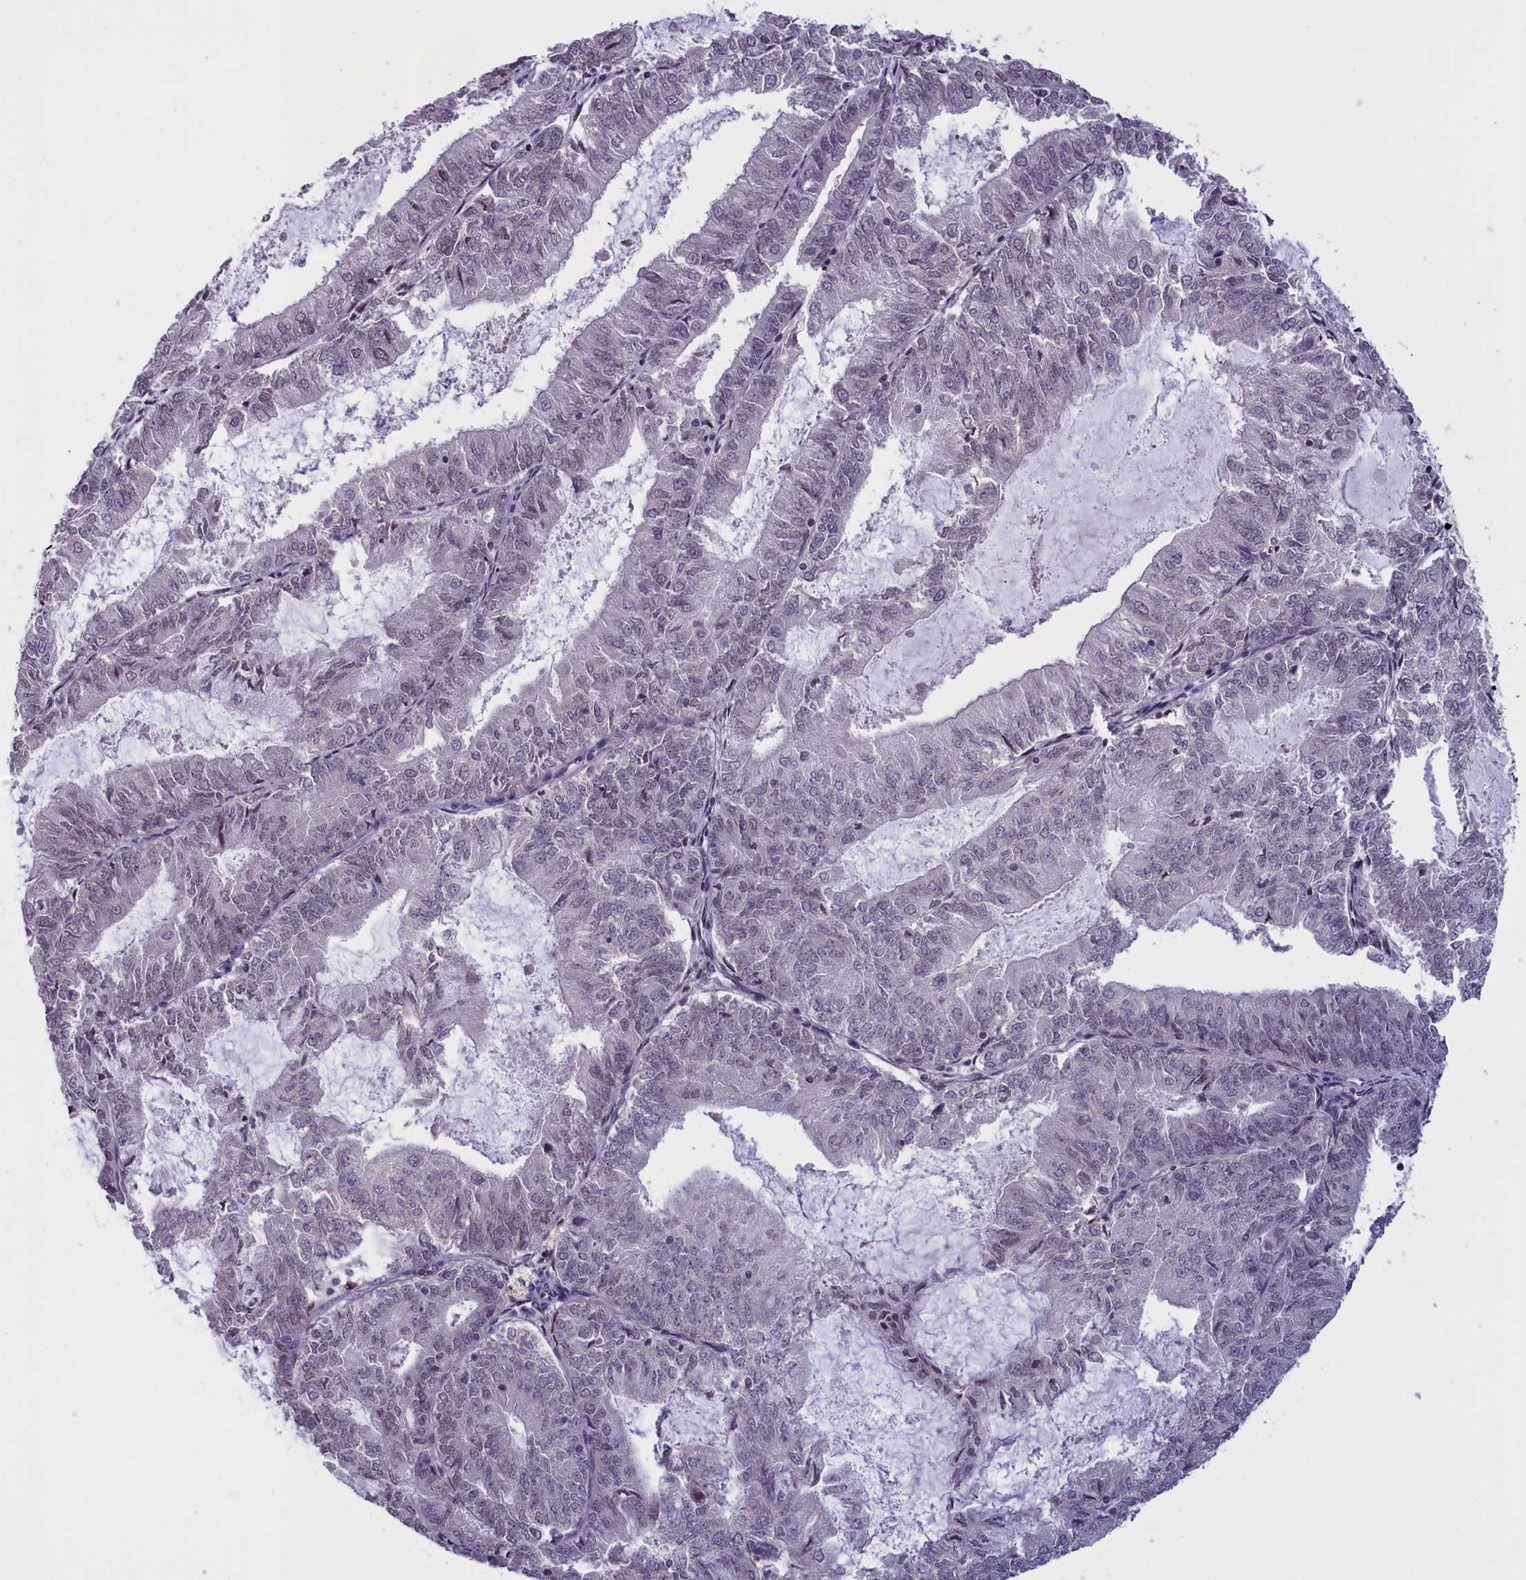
{"staining": {"intensity": "weak", "quantity": "25%-75%", "location": "nuclear"}, "tissue": "endometrial cancer", "cell_type": "Tumor cells", "image_type": "cancer", "snomed": [{"axis": "morphology", "description": "Adenocarcinoma, NOS"}, {"axis": "topography", "description": "Endometrium"}], "caption": "Immunohistochemistry (IHC) (DAB) staining of human endometrial adenocarcinoma demonstrates weak nuclear protein positivity in approximately 25%-75% of tumor cells.", "gene": "PARS2", "patient": {"sex": "female", "age": 57}}